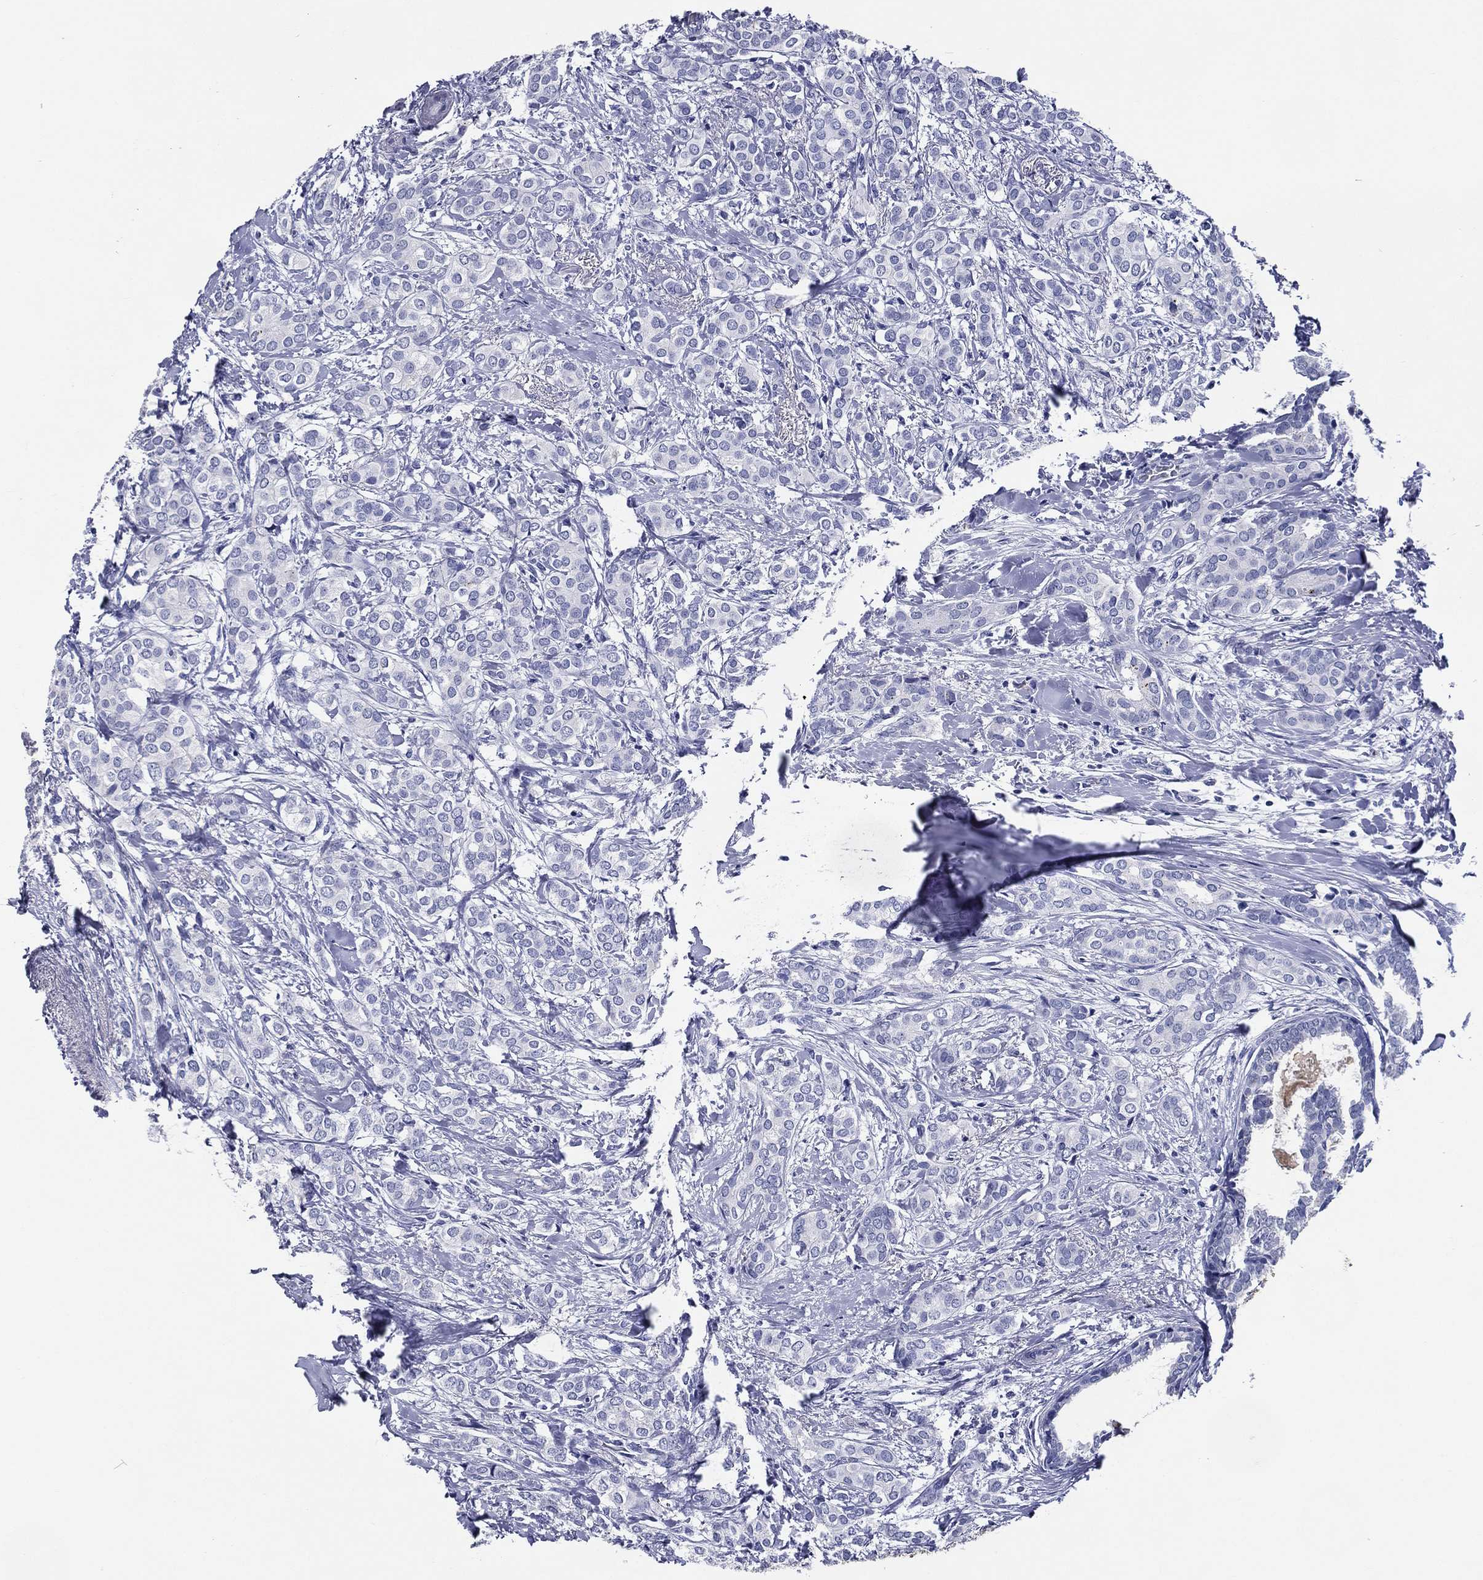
{"staining": {"intensity": "negative", "quantity": "none", "location": "none"}, "tissue": "breast cancer", "cell_type": "Tumor cells", "image_type": "cancer", "snomed": [{"axis": "morphology", "description": "Duct carcinoma"}, {"axis": "topography", "description": "Breast"}], "caption": "High magnification brightfield microscopy of breast cancer stained with DAB (brown) and counterstained with hematoxylin (blue): tumor cells show no significant staining.", "gene": "ACE2", "patient": {"sex": "female", "age": 73}}